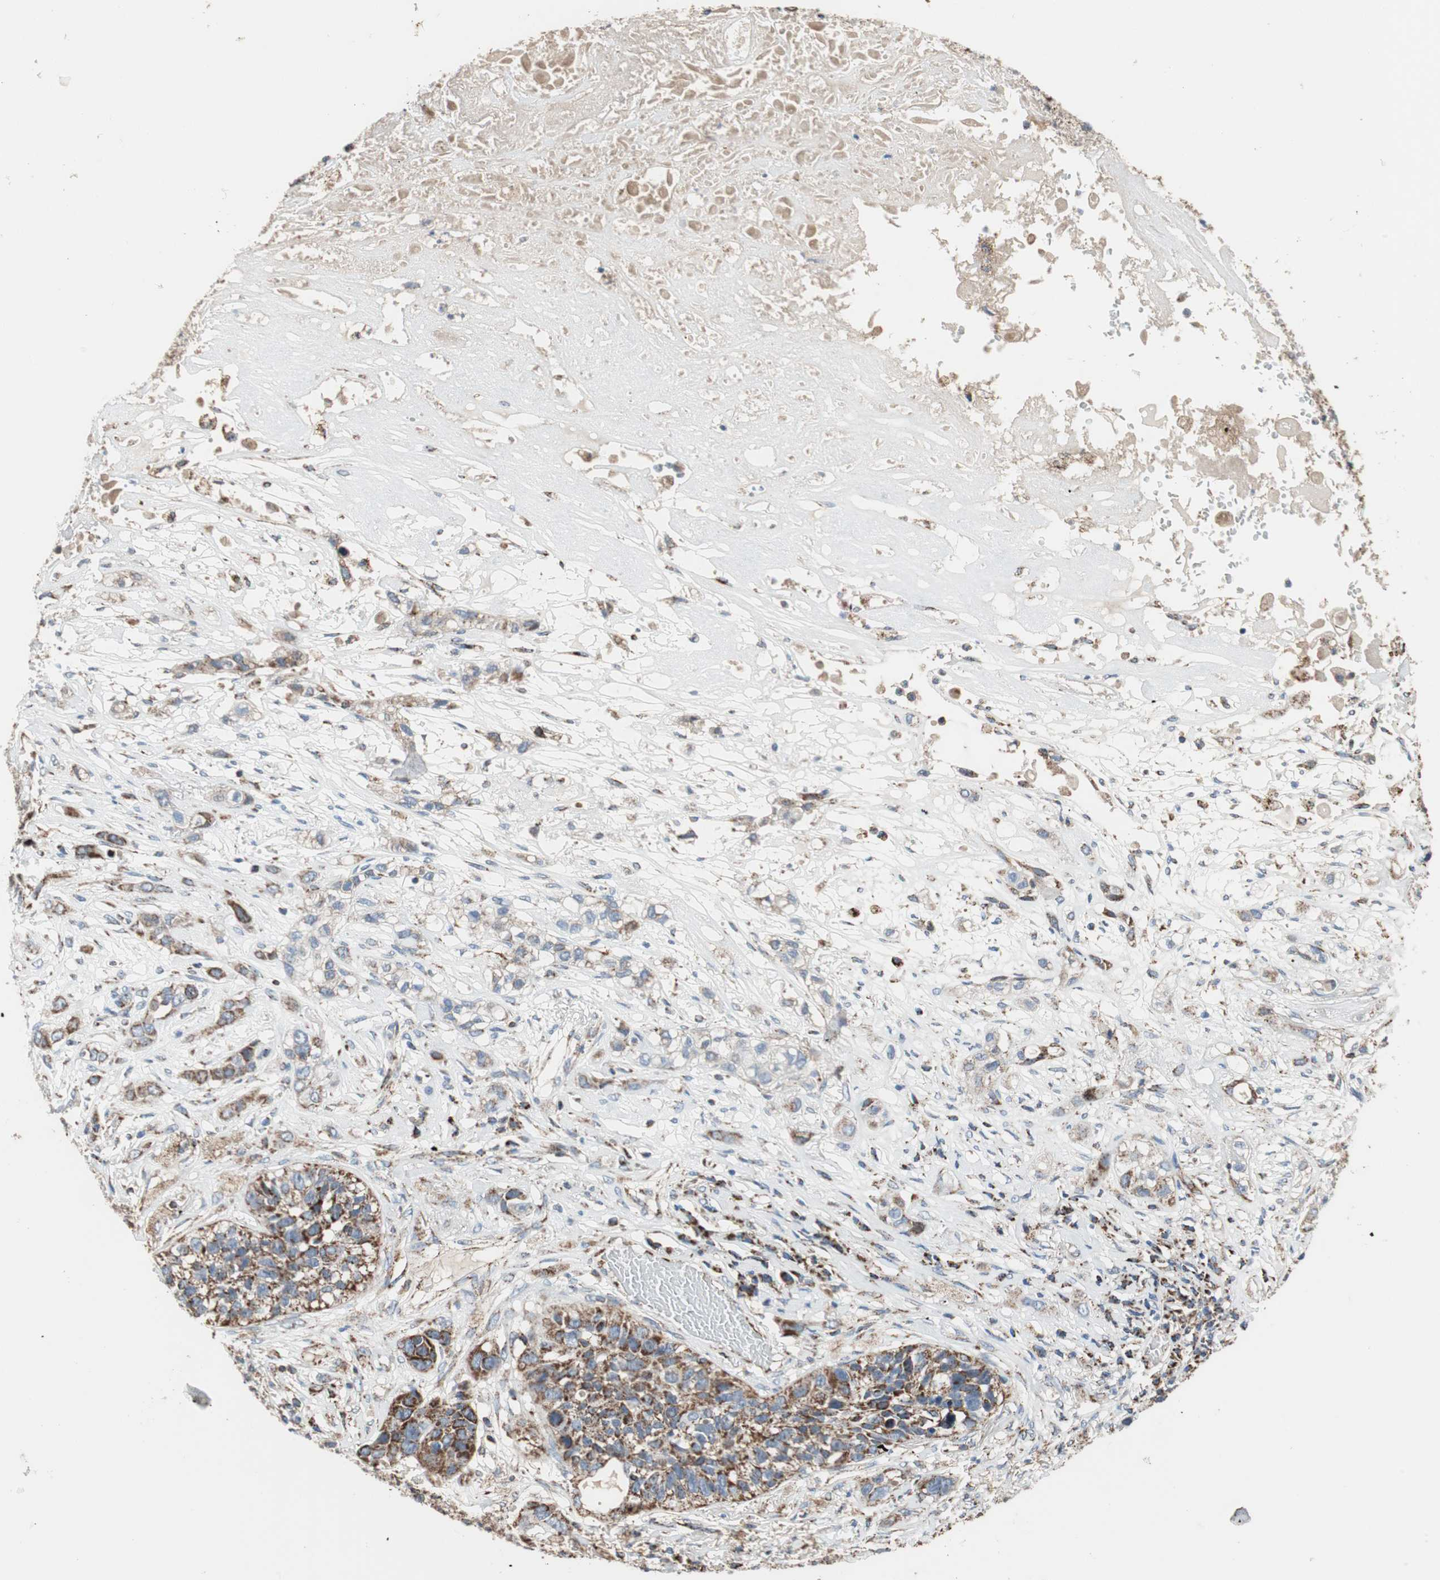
{"staining": {"intensity": "strong", "quantity": "25%-75%", "location": "cytoplasmic/membranous"}, "tissue": "lung cancer", "cell_type": "Tumor cells", "image_type": "cancer", "snomed": [{"axis": "morphology", "description": "Squamous cell carcinoma, NOS"}, {"axis": "topography", "description": "Lung"}], "caption": "Protein staining shows strong cytoplasmic/membranous positivity in approximately 25%-75% of tumor cells in lung cancer (squamous cell carcinoma).", "gene": "PCSK4", "patient": {"sex": "male", "age": 71}}